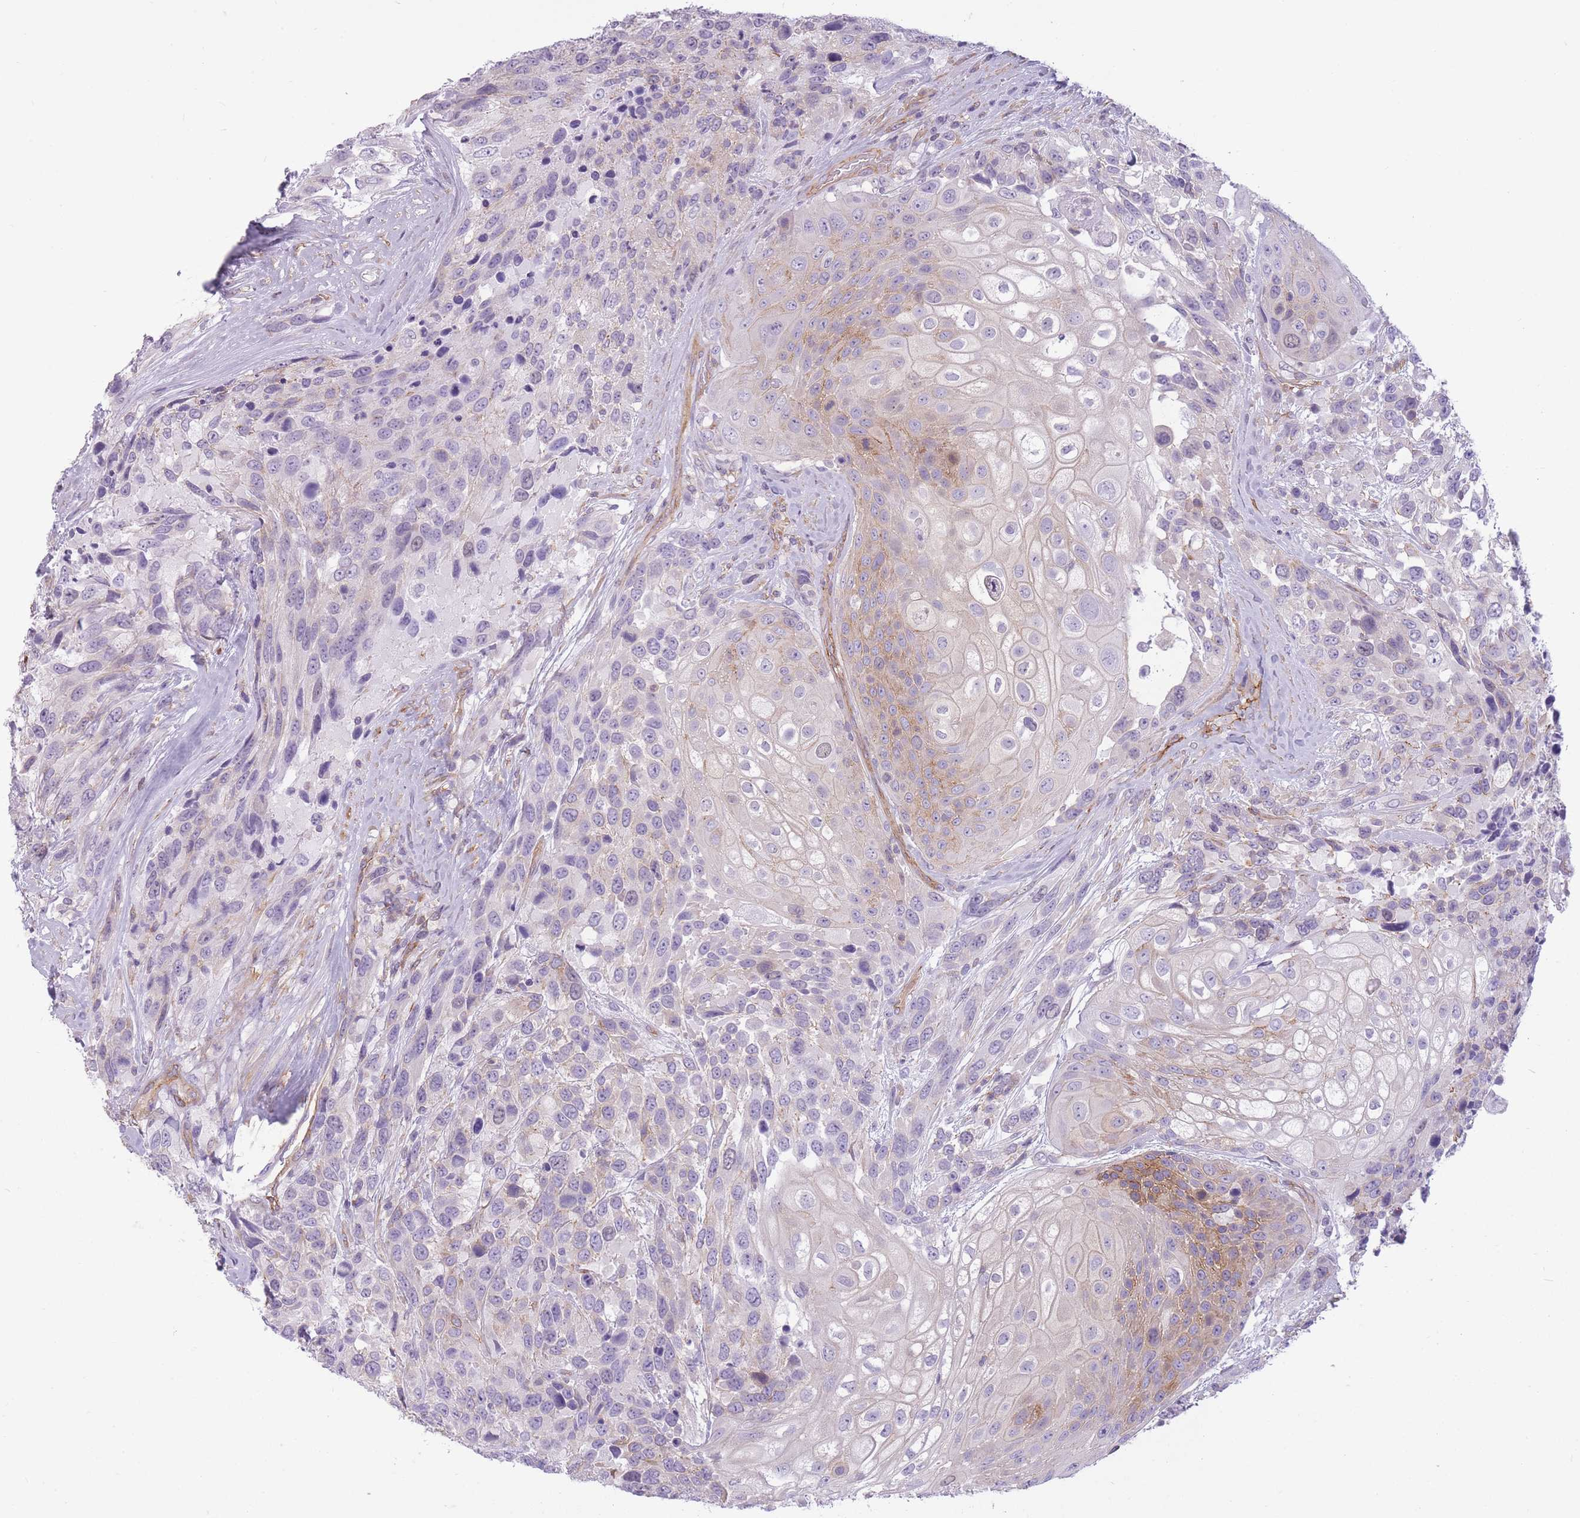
{"staining": {"intensity": "weak", "quantity": "<25%", "location": "cytoplasmic/membranous"}, "tissue": "urothelial cancer", "cell_type": "Tumor cells", "image_type": "cancer", "snomed": [{"axis": "morphology", "description": "Urothelial carcinoma, High grade"}, {"axis": "topography", "description": "Urinary bladder"}], "caption": "Photomicrograph shows no protein staining in tumor cells of urothelial carcinoma (high-grade) tissue.", "gene": "ADD1", "patient": {"sex": "female", "age": 70}}